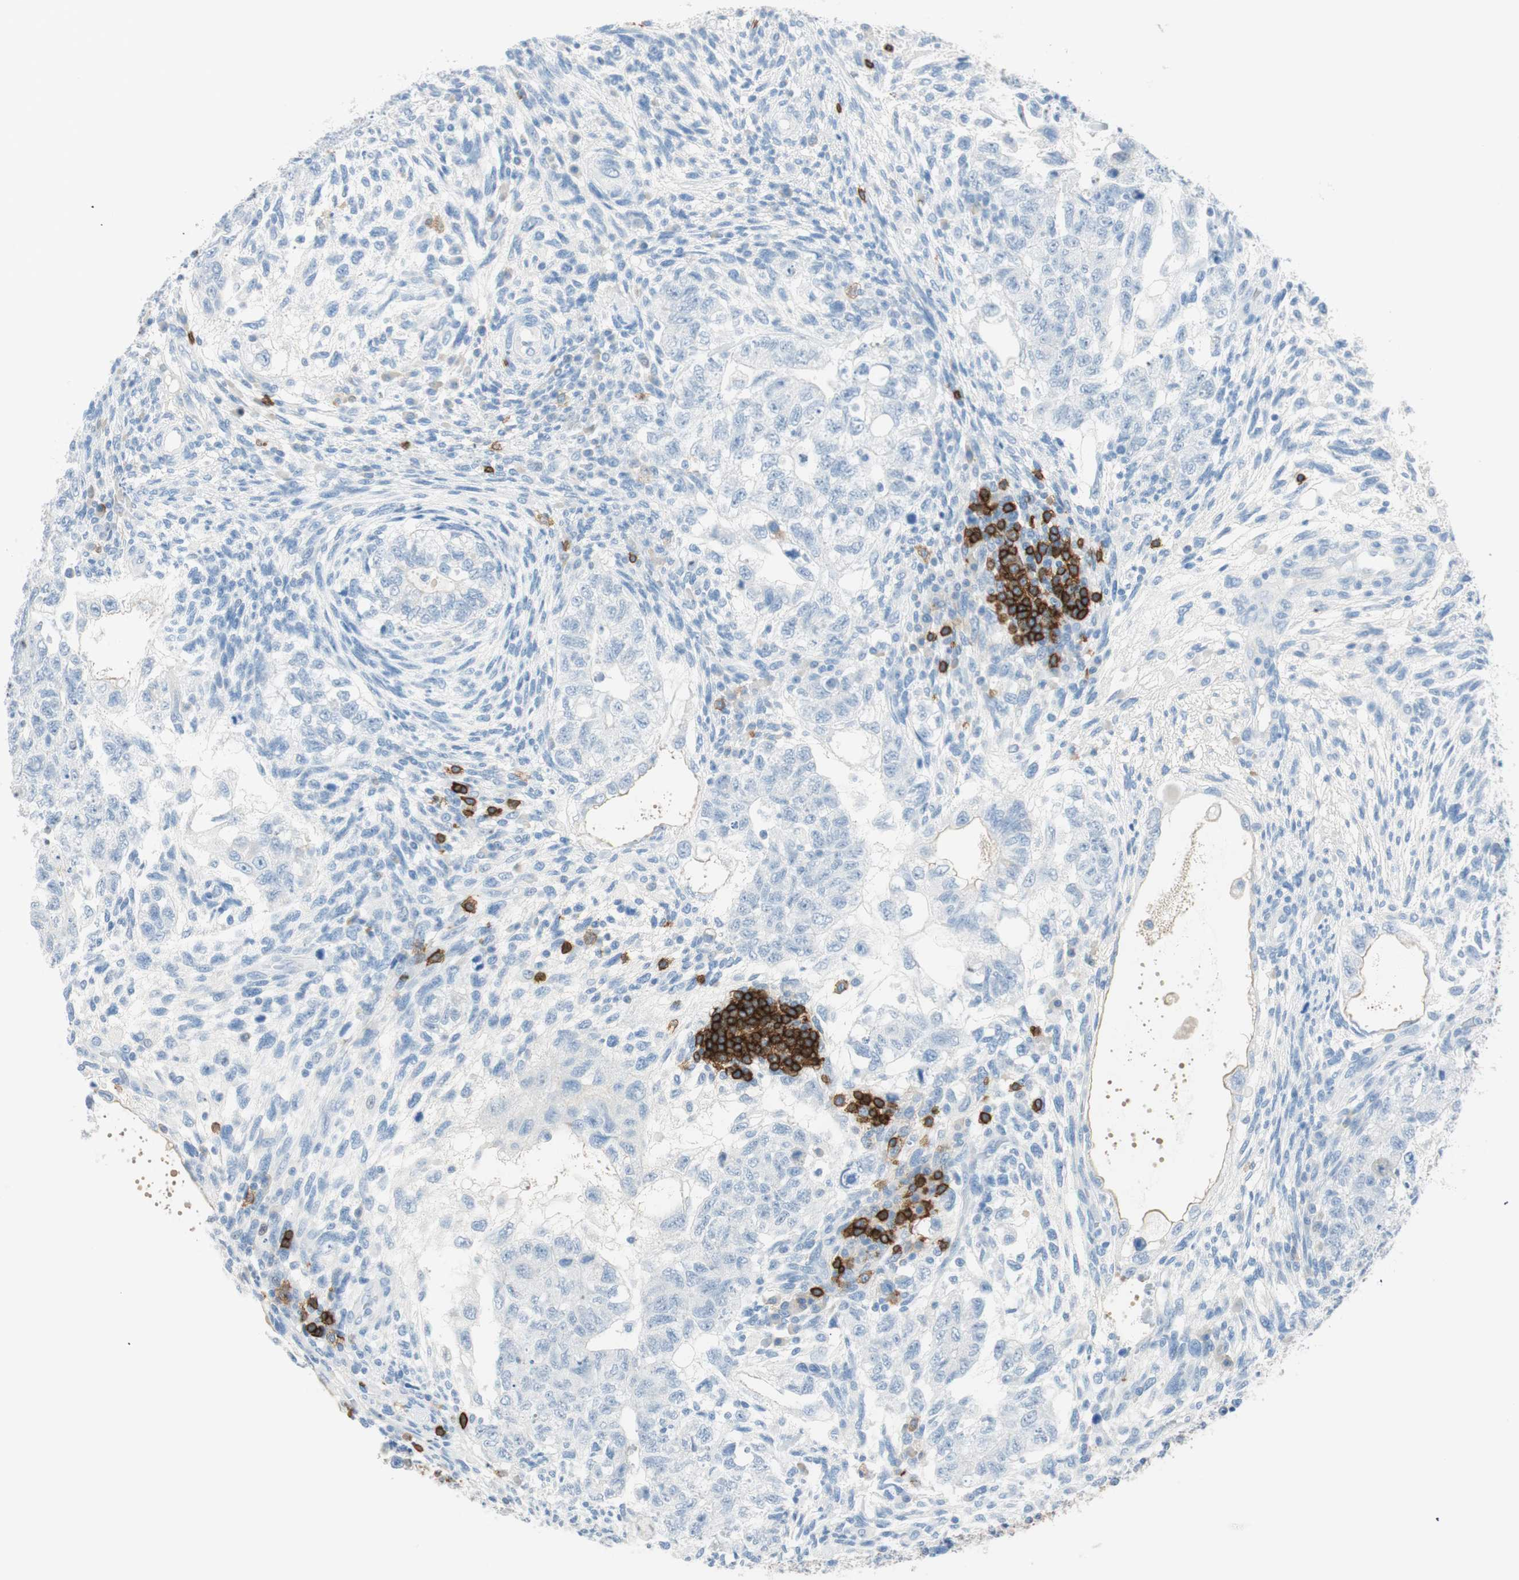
{"staining": {"intensity": "negative", "quantity": "none", "location": "none"}, "tissue": "testis cancer", "cell_type": "Tumor cells", "image_type": "cancer", "snomed": [{"axis": "morphology", "description": "Normal tissue, NOS"}, {"axis": "morphology", "description": "Carcinoma, Embryonal, NOS"}, {"axis": "topography", "description": "Testis"}], "caption": "Tumor cells are negative for protein expression in human testis embryonal carcinoma. (Brightfield microscopy of DAB (3,3'-diaminobenzidine) immunohistochemistry (IHC) at high magnification).", "gene": "TNFRSF13C", "patient": {"sex": "male", "age": 36}}